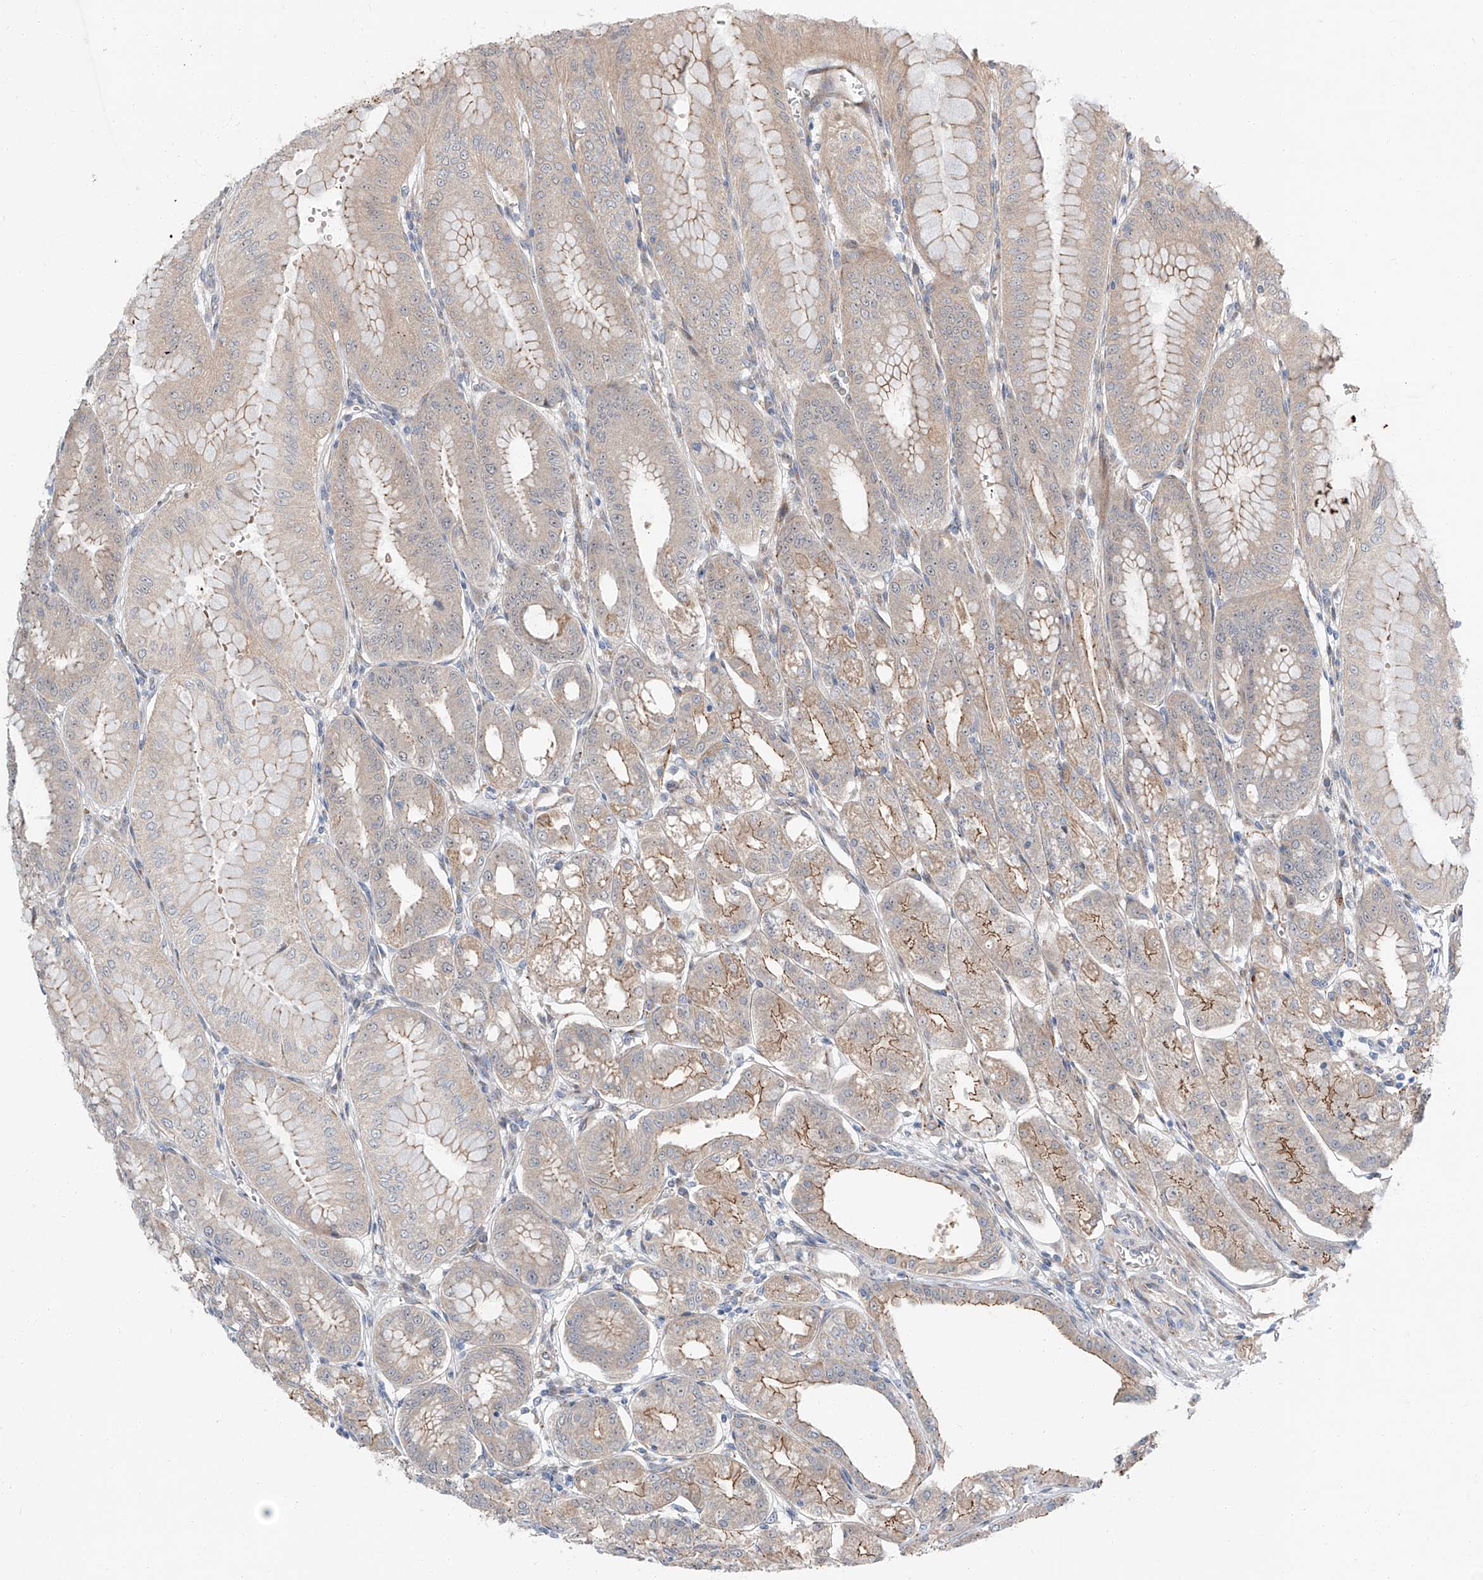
{"staining": {"intensity": "moderate", "quantity": "25%-75%", "location": "cytoplasmic/membranous,nuclear"}, "tissue": "stomach", "cell_type": "Glandular cells", "image_type": "normal", "snomed": [{"axis": "morphology", "description": "Normal tissue, NOS"}, {"axis": "topography", "description": "Stomach, lower"}], "caption": "High-power microscopy captured an IHC histopathology image of benign stomach, revealing moderate cytoplasmic/membranous,nuclear positivity in approximately 25%-75% of glandular cells.", "gene": "CLDND1", "patient": {"sex": "male", "age": 71}}